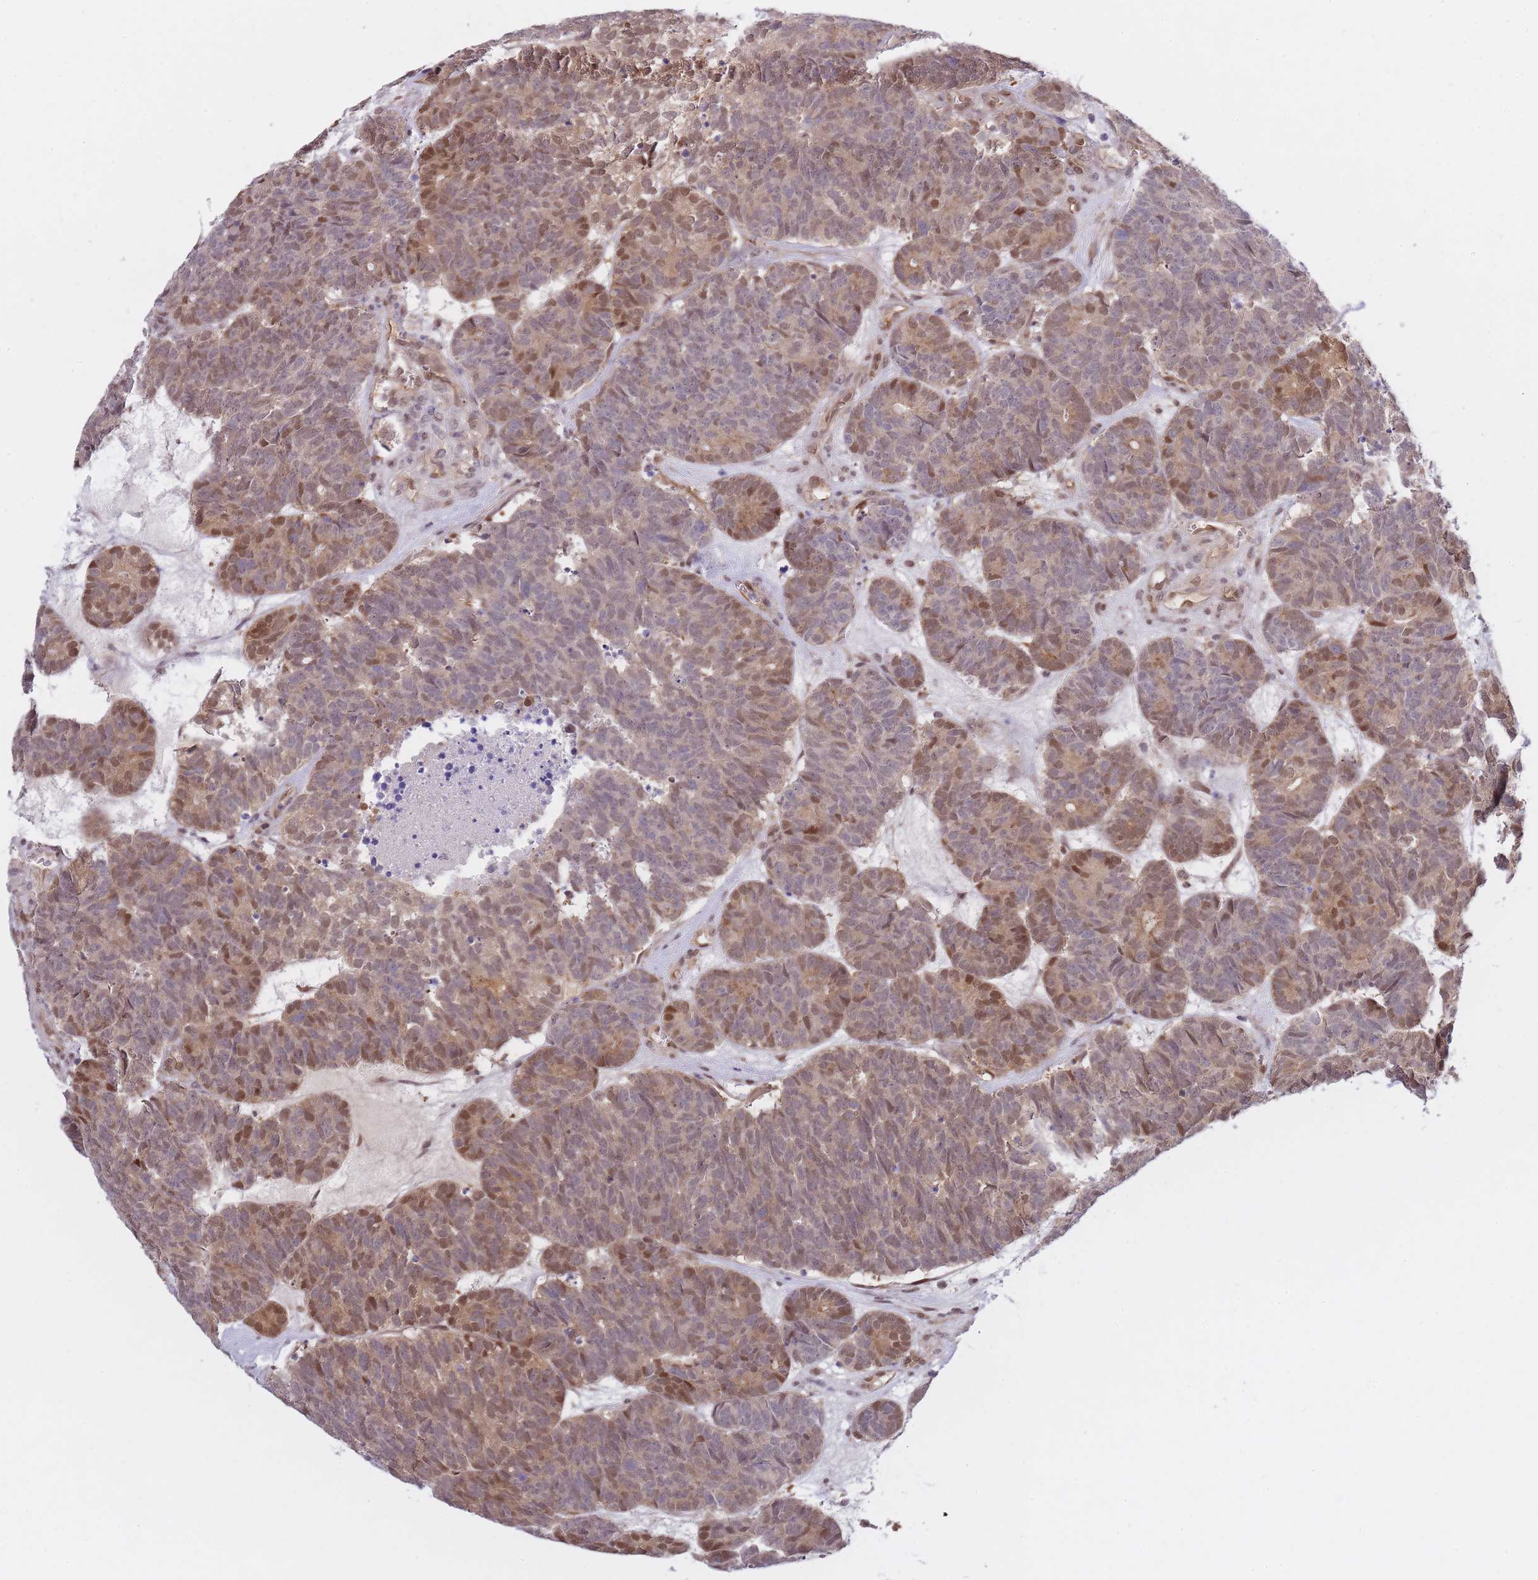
{"staining": {"intensity": "moderate", "quantity": "25%-75%", "location": "cytoplasmic/membranous,nuclear"}, "tissue": "head and neck cancer", "cell_type": "Tumor cells", "image_type": "cancer", "snomed": [{"axis": "morphology", "description": "Adenocarcinoma, NOS"}, {"axis": "topography", "description": "Head-Neck"}], "caption": "There is medium levels of moderate cytoplasmic/membranous and nuclear staining in tumor cells of head and neck cancer, as demonstrated by immunohistochemical staining (brown color).", "gene": "NSFL1C", "patient": {"sex": "female", "age": 81}}